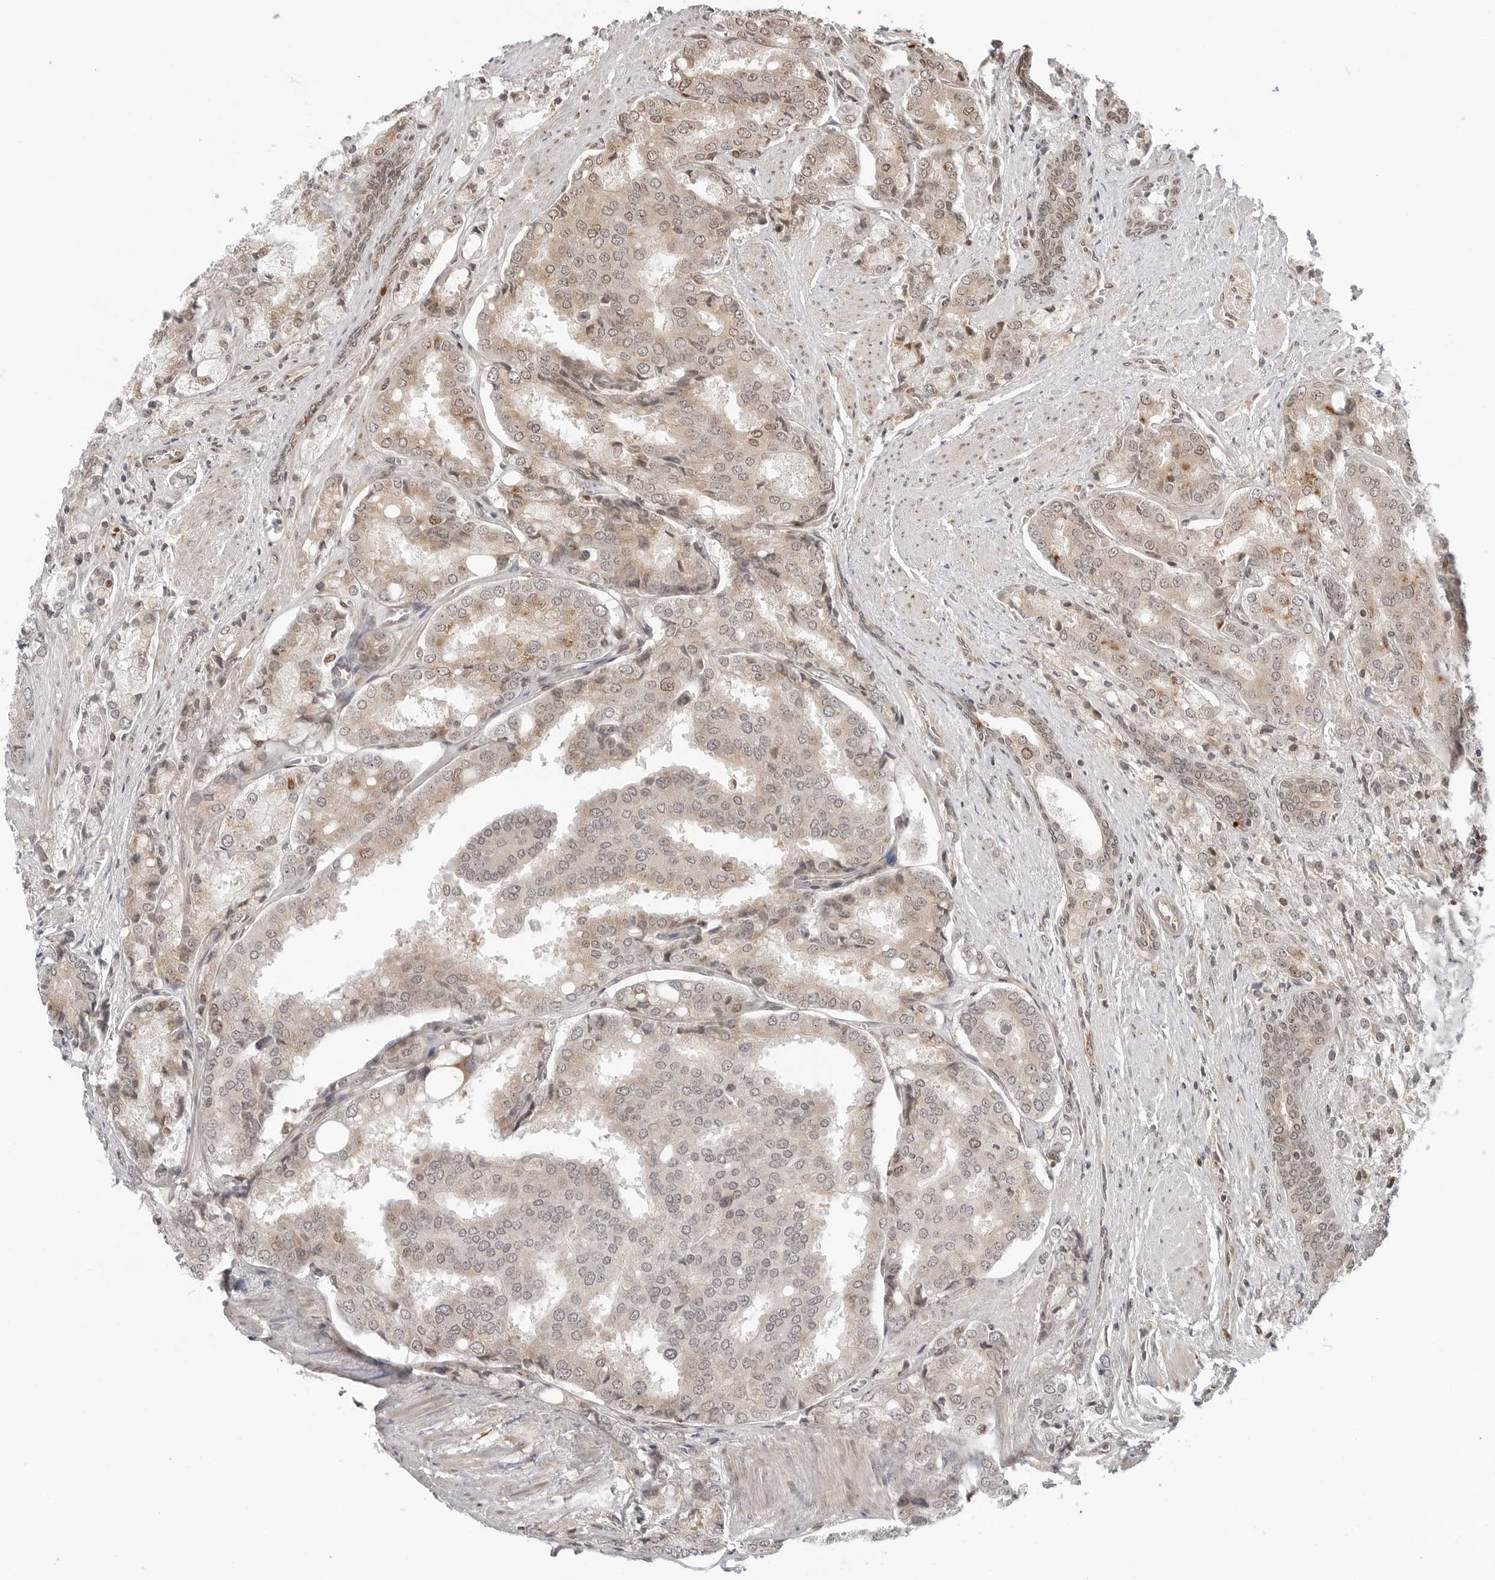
{"staining": {"intensity": "weak", "quantity": "25%-75%", "location": "cytoplasmic/membranous,nuclear"}, "tissue": "prostate cancer", "cell_type": "Tumor cells", "image_type": "cancer", "snomed": [{"axis": "morphology", "description": "Adenocarcinoma, High grade"}, {"axis": "topography", "description": "Prostate"}], "caption": "Weak cytoplasmic/membranous and nuclear protein staining is seen in about 25%-75% of tumor cells in high-grade adenocarcinoma (prostate).", "gene": "TIPRL", "patient": {"sex": "male", "age": 50}}